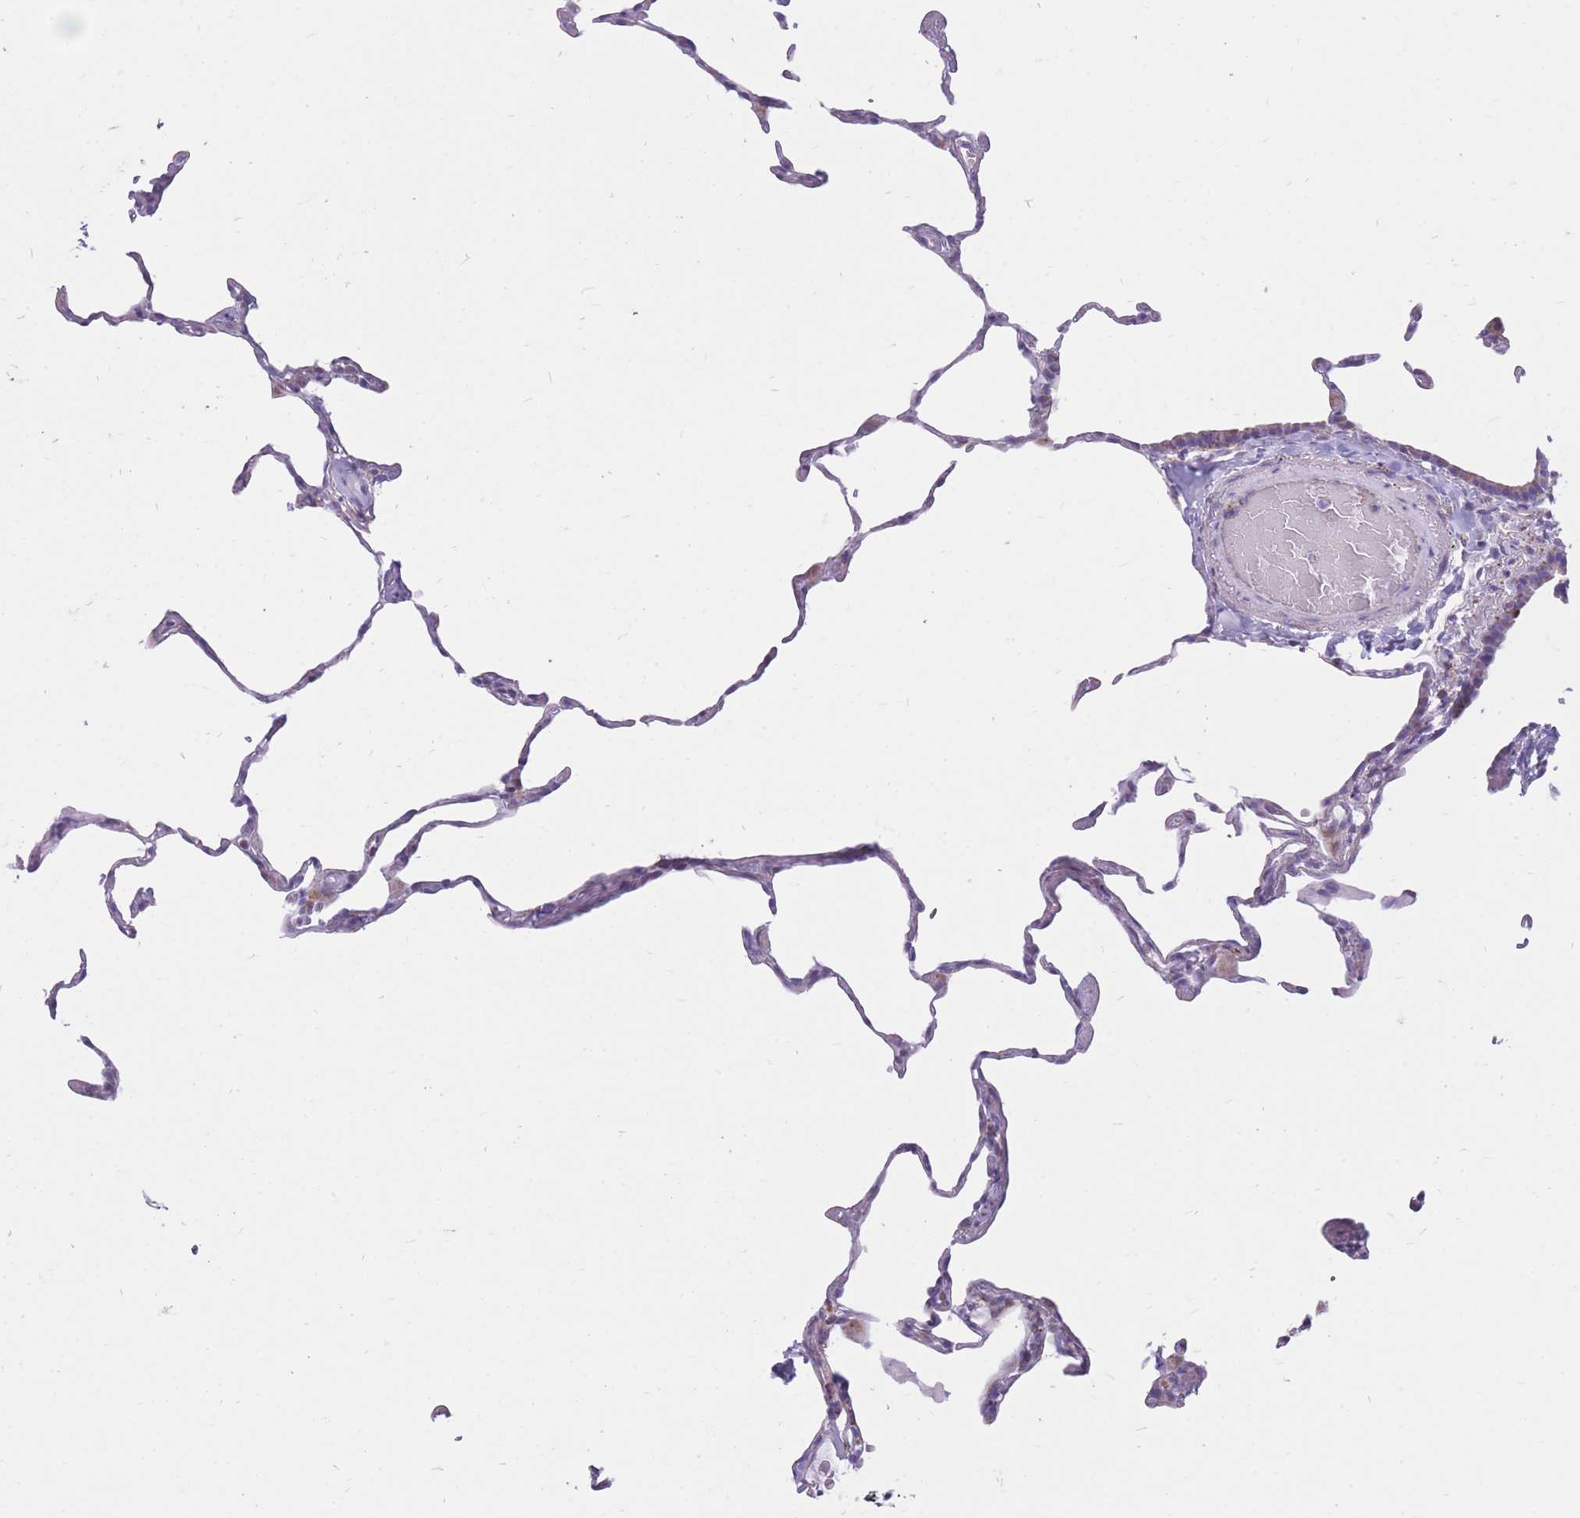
{"staining": {"intensity": "negative", "quantity": "none", "location": "none"}, "tissue": "lung", "cell_type": "Alveolar cells", "image_type": "normal", "snomed": [{"axis": "morphology", "description": "Normal tissue, NOS"}, {"axis": "topography", "description": "Lung"}], "caption": "Immunohistochemistry (IHC) of unremarkable lung displays no staining in alveolar cells.", "gene": "PCSK1", "patient": {"sex": "female", "age": 57}}